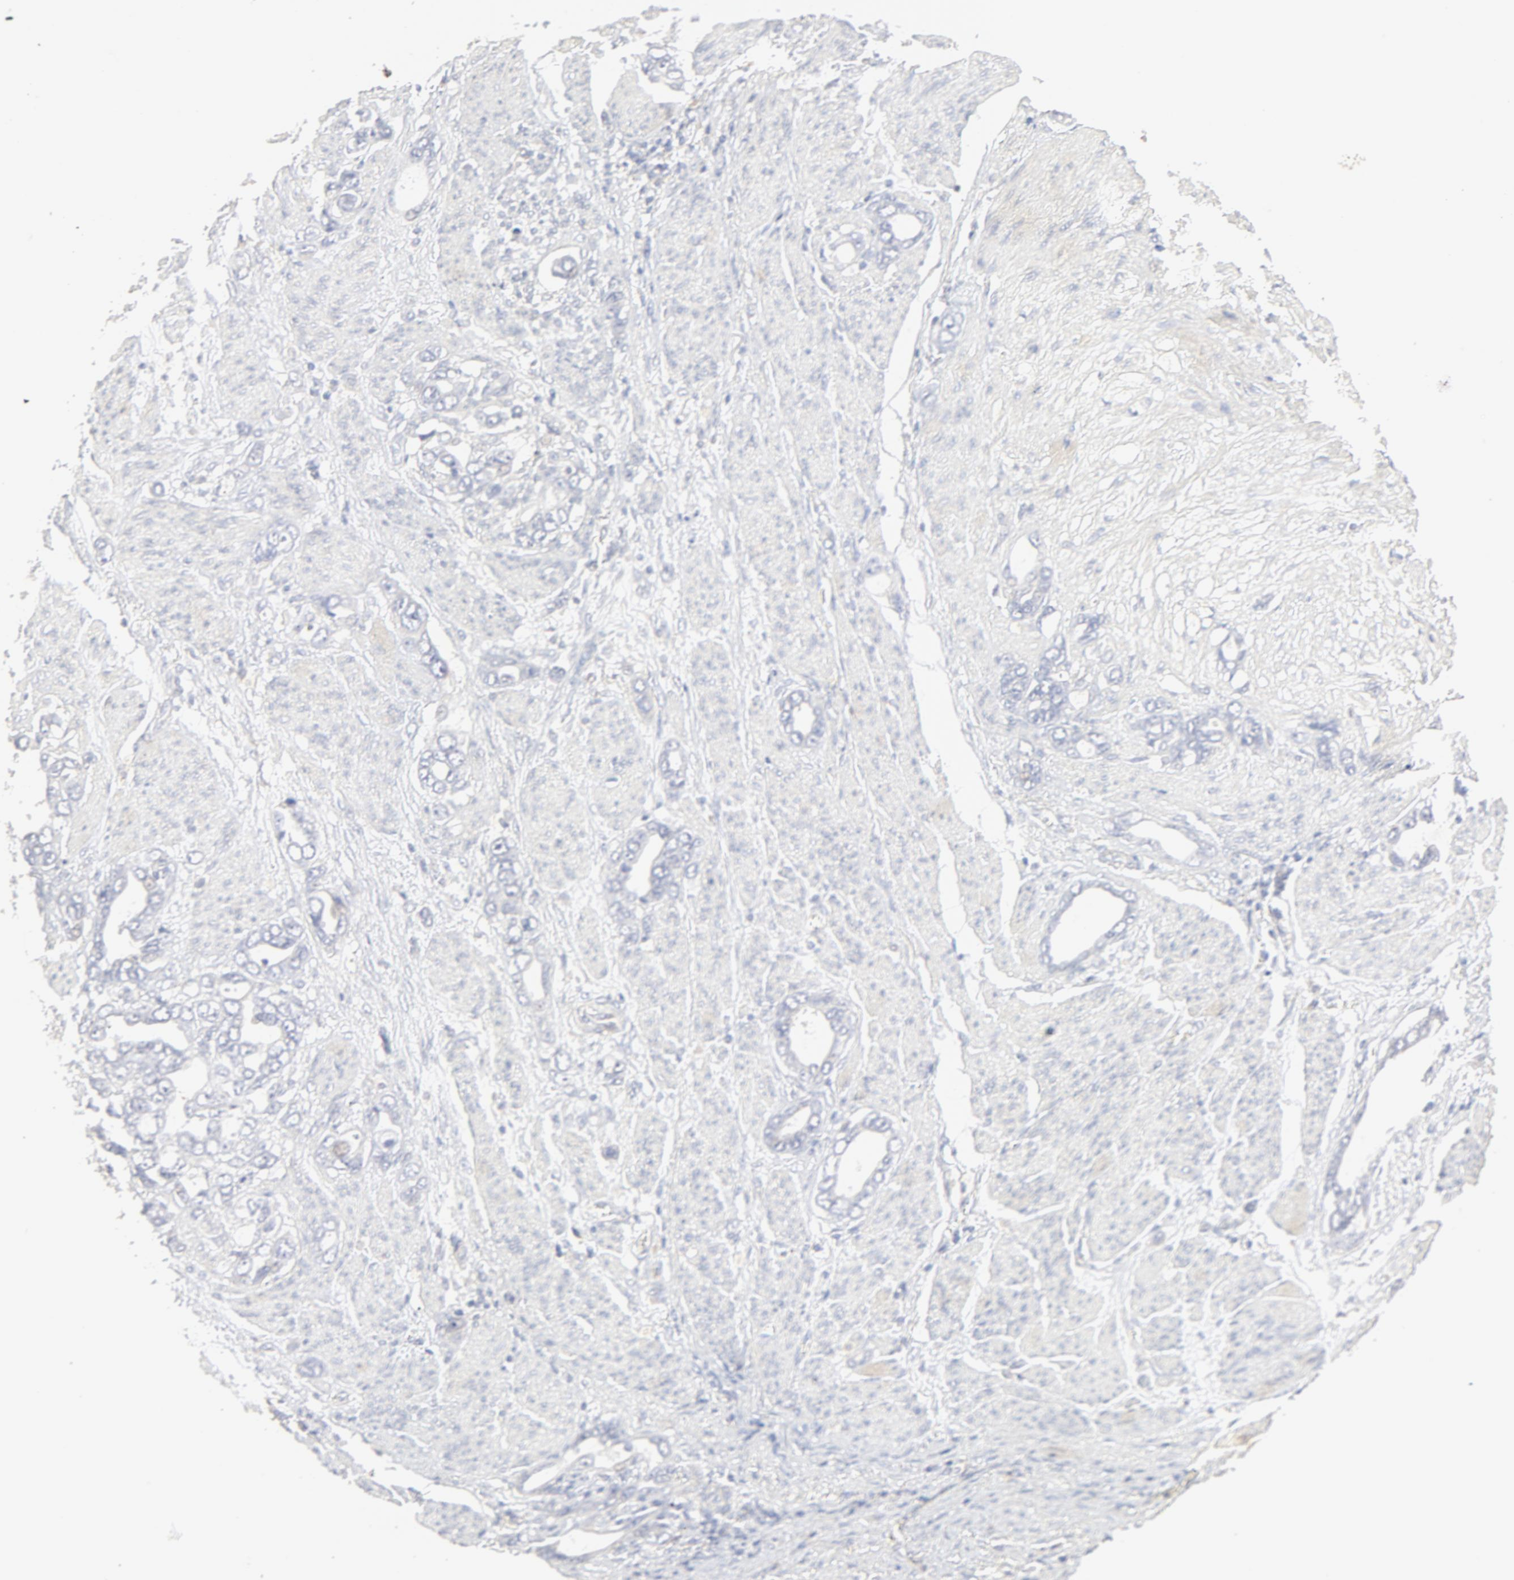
{"staining": {"intensity": "negative", "quantity": "none", "location": "none"}, "tissue": "stomach cancer", "cell_type": "Tumor cells", "image_type": "cancer", "snomed": [{"axis": "morphology", "description": "Adenocarcinoma, NOS"}, {"axis": "topography", "description": "Stomach"}], "caption": "An immunohistochemistry (IHC) micrograph of adenocarcinoma (stomach) is shown. There is no staining in tumor cells of adenocarcinoma (stomach).", "gene": "FCGBP", "patient": {"sex": "male", "age": 78}}